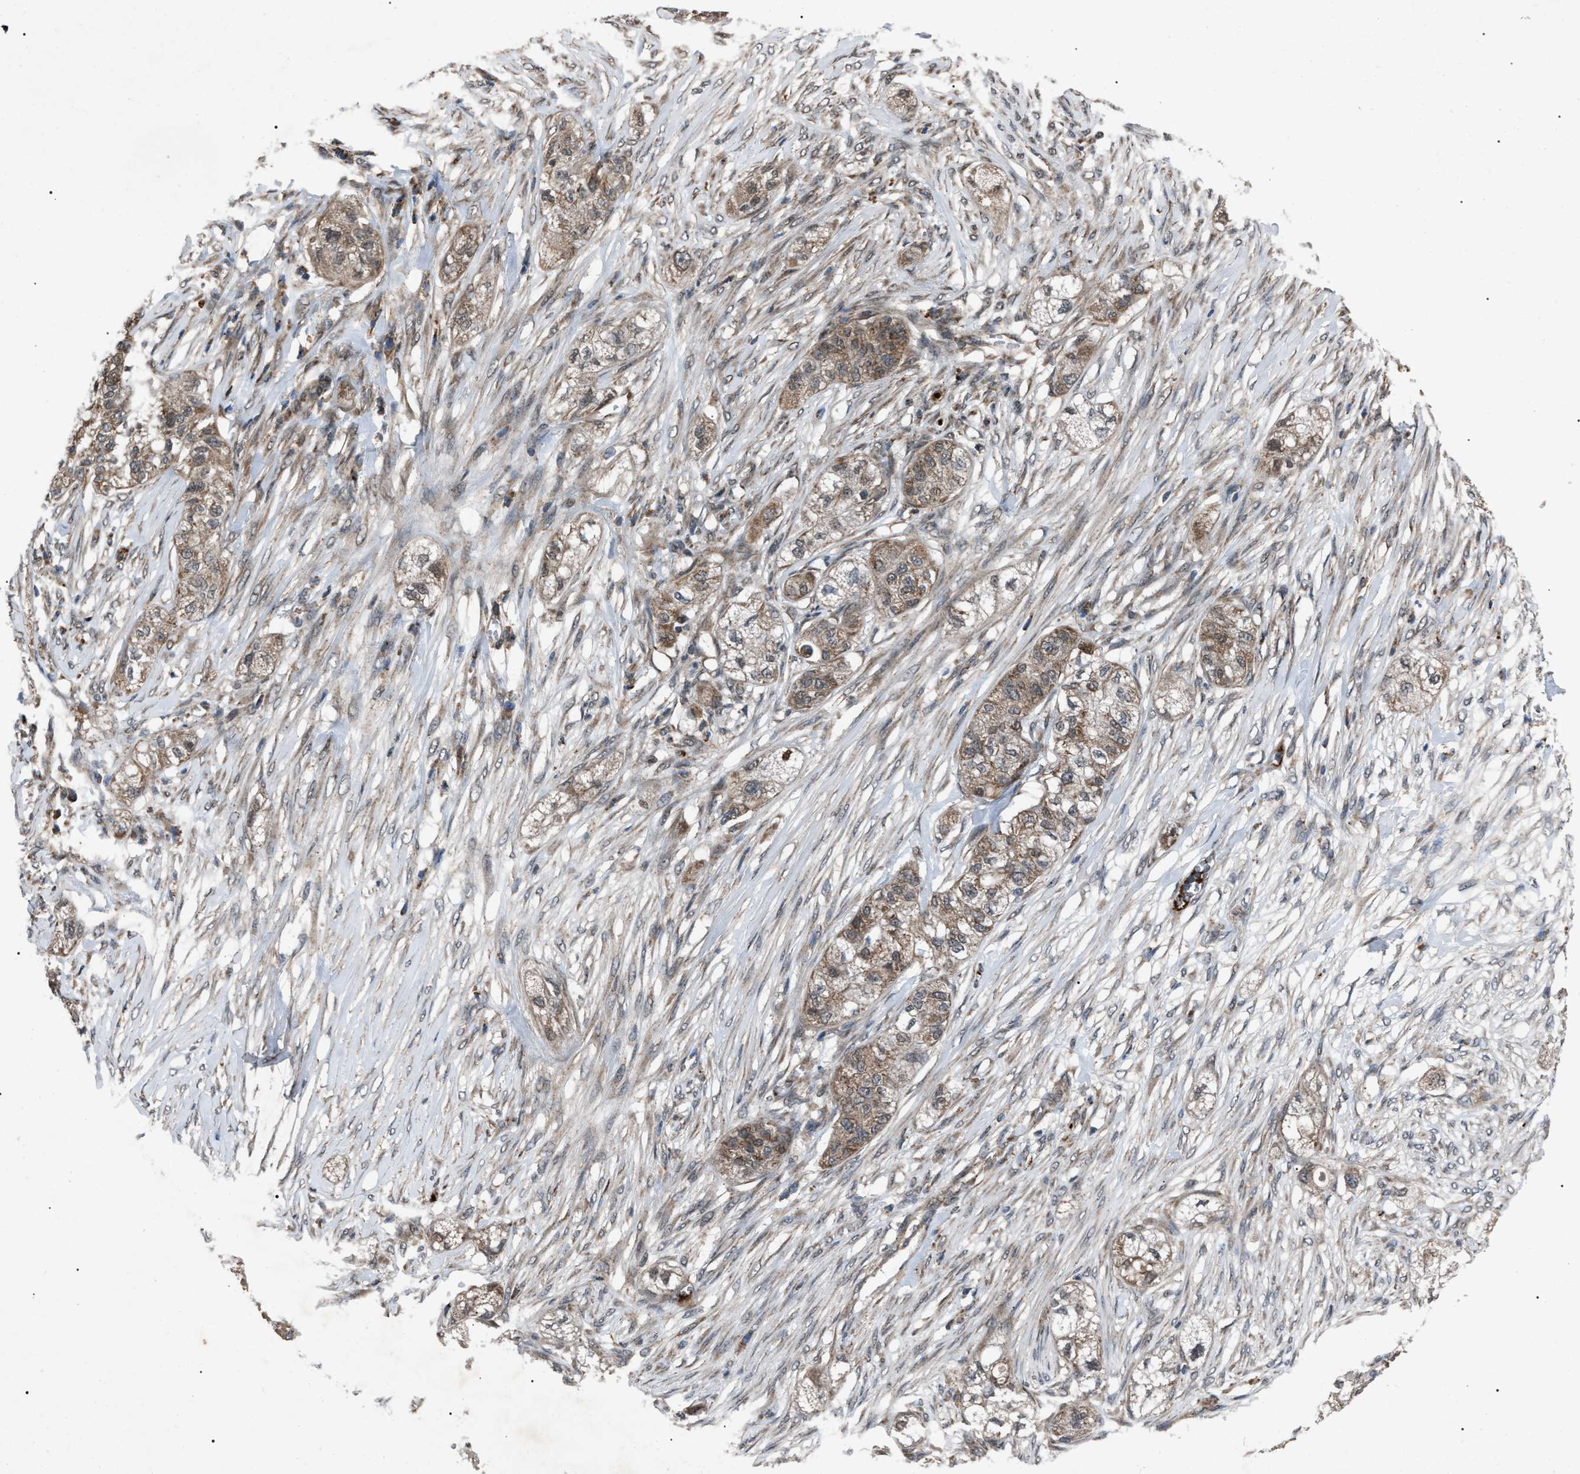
{"staining": {"intensity": "moderate", "quantity": ">75%", "location": "cytoplasmic/membranous"}, "tissue": "pancreatic cancer", "cell_type": "Tumor cells", "image_type": "cancer", "snomed": [{"axis": "morphology", "description": "Adenocarcinoma, NOS"}, {"axis": "topography", "description": "Pancreas"}], "caption": "Pancreatic adenocarcinoma was stained to show a protein in brown. There is medium levels of moderate cytoplasmic/membranous positivity in about >75% of tumor cells.", "gene": "ZFAND2A", "patient": {"sex": "female", "age": 78}}